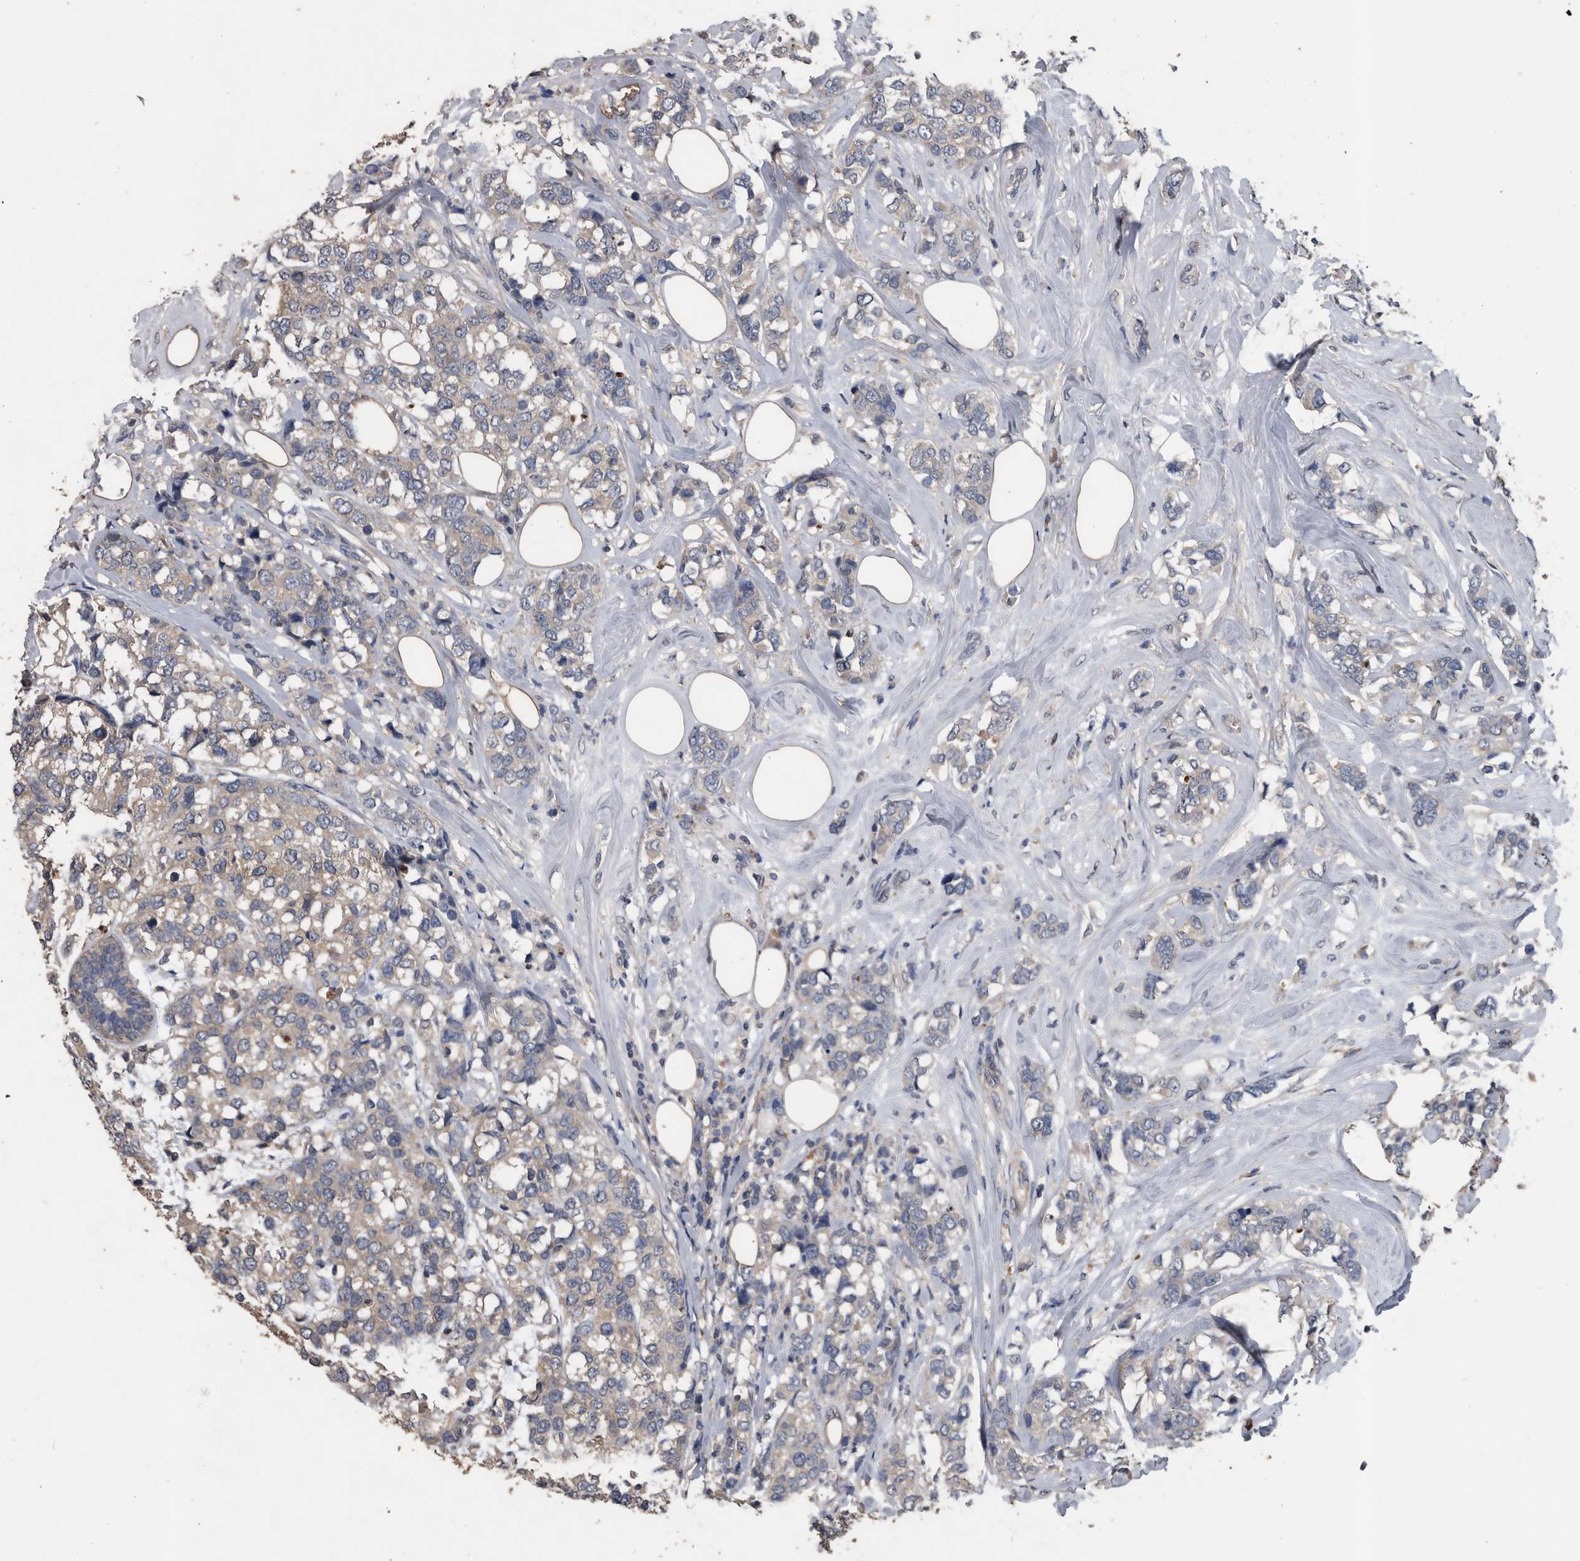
{"staining": {"intensity": "negative", "quantity": "none", "location": "none"}, "tissue": "breast cancer", "cell_type": "Tumor cells", "image_type": "cancer", "snomed": [{"axis": "morphology", "description": "Lobular carcinoma"}, {"axis": "topography", "description": "Breast"}], "caption": "Histopathology image shows no significant protein positivity in tumor cells of lobular carcinoma (breast). (Brightfield microscopy of DAB IHC at high magnification).", "gene": "NRBP1", "patient": {"sex": "female", "age": 59}}